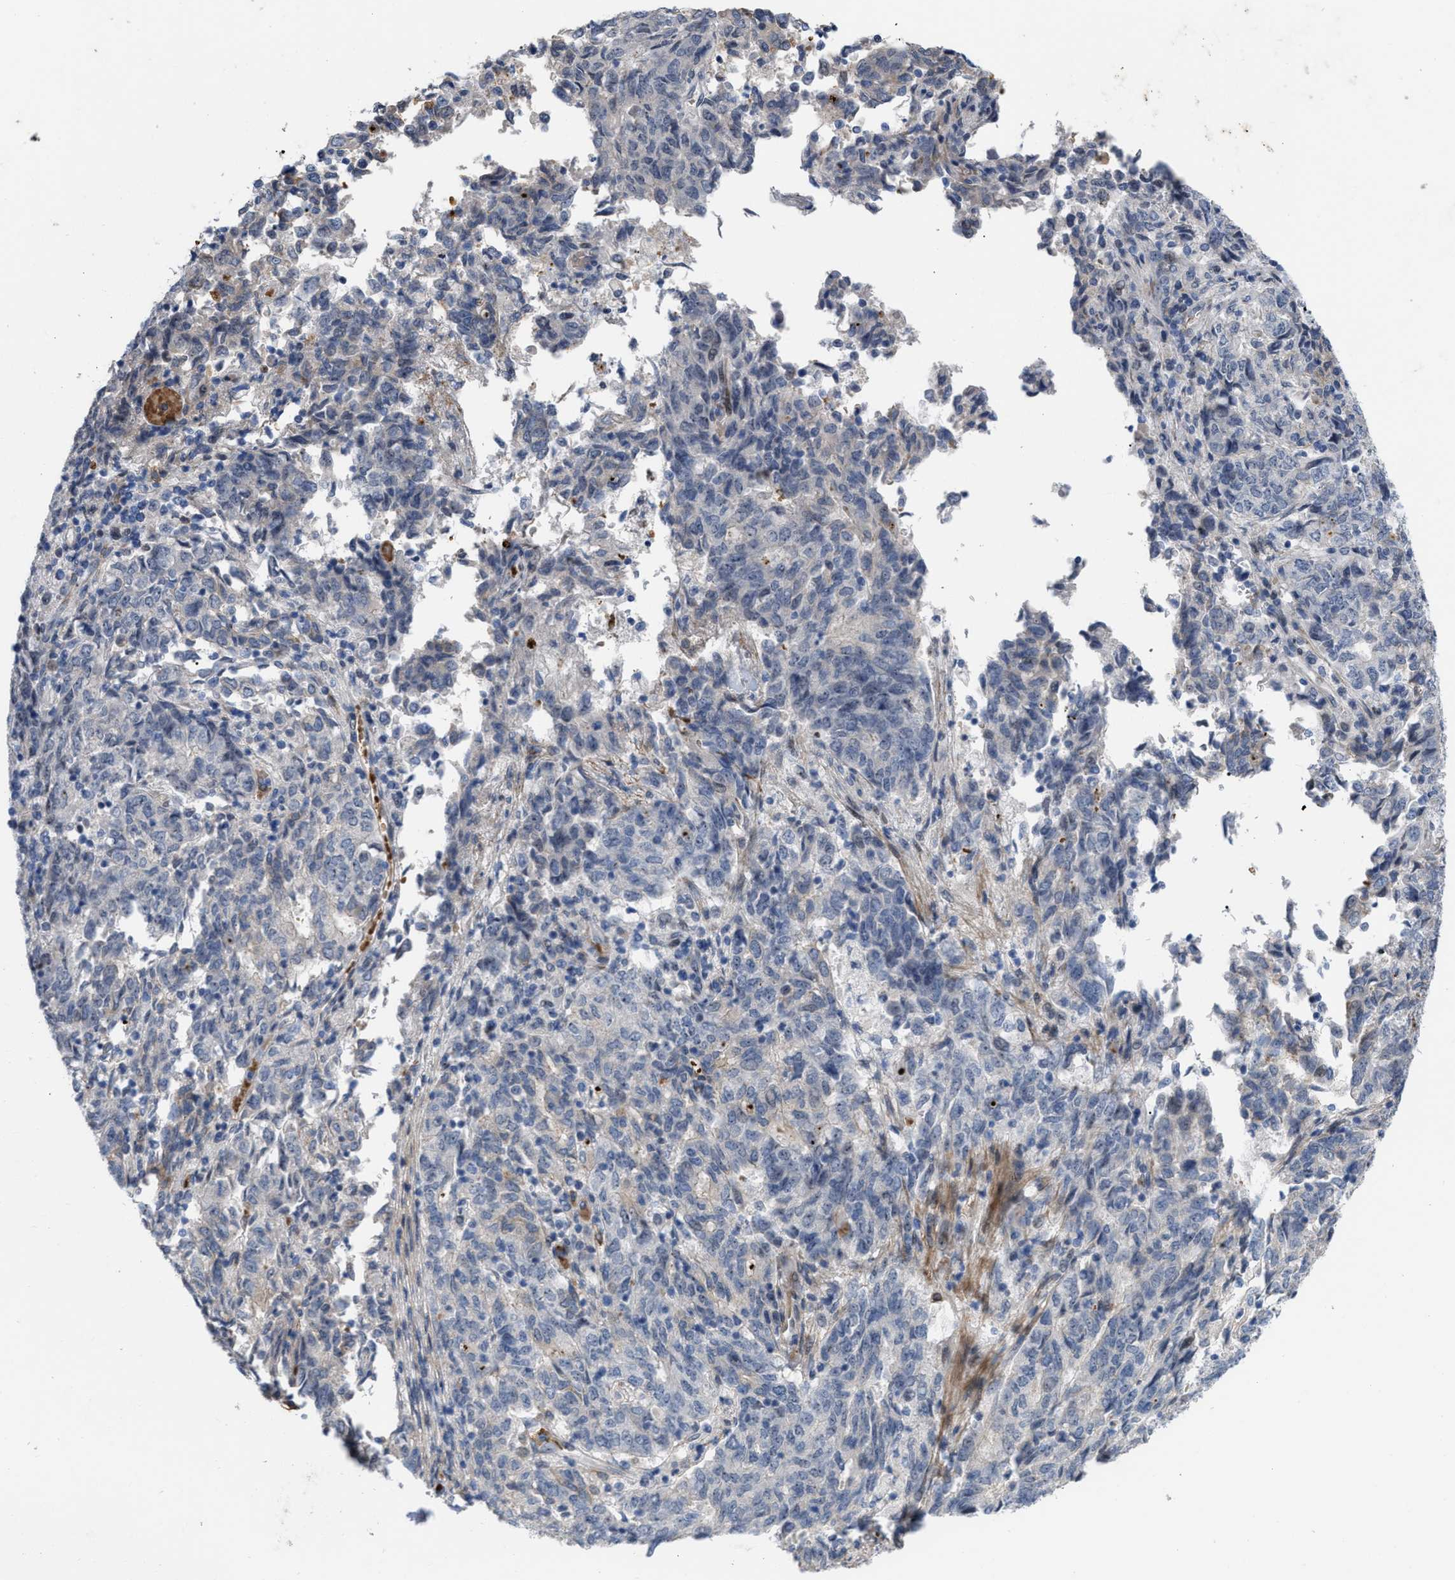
{"staining": {"intensity": "negative", "quantity": "none", "location": "none"}, "tissue": "endometrial cancer", "cell_type": "Tumor cells", "image_type": "cancer", "snomed": [{"axis": "morphology", "description": "Adenocarcinoma, NOS"}, {"axis": "topography", "description": "Endometrium"}], "caption": "Adenocarcinoma (endometrial) was stained to show a protein in brown. There is no significant positivity in tumor cells.", "gene": "POLR1F", "patient": {"sex": "female", "age": 80}}